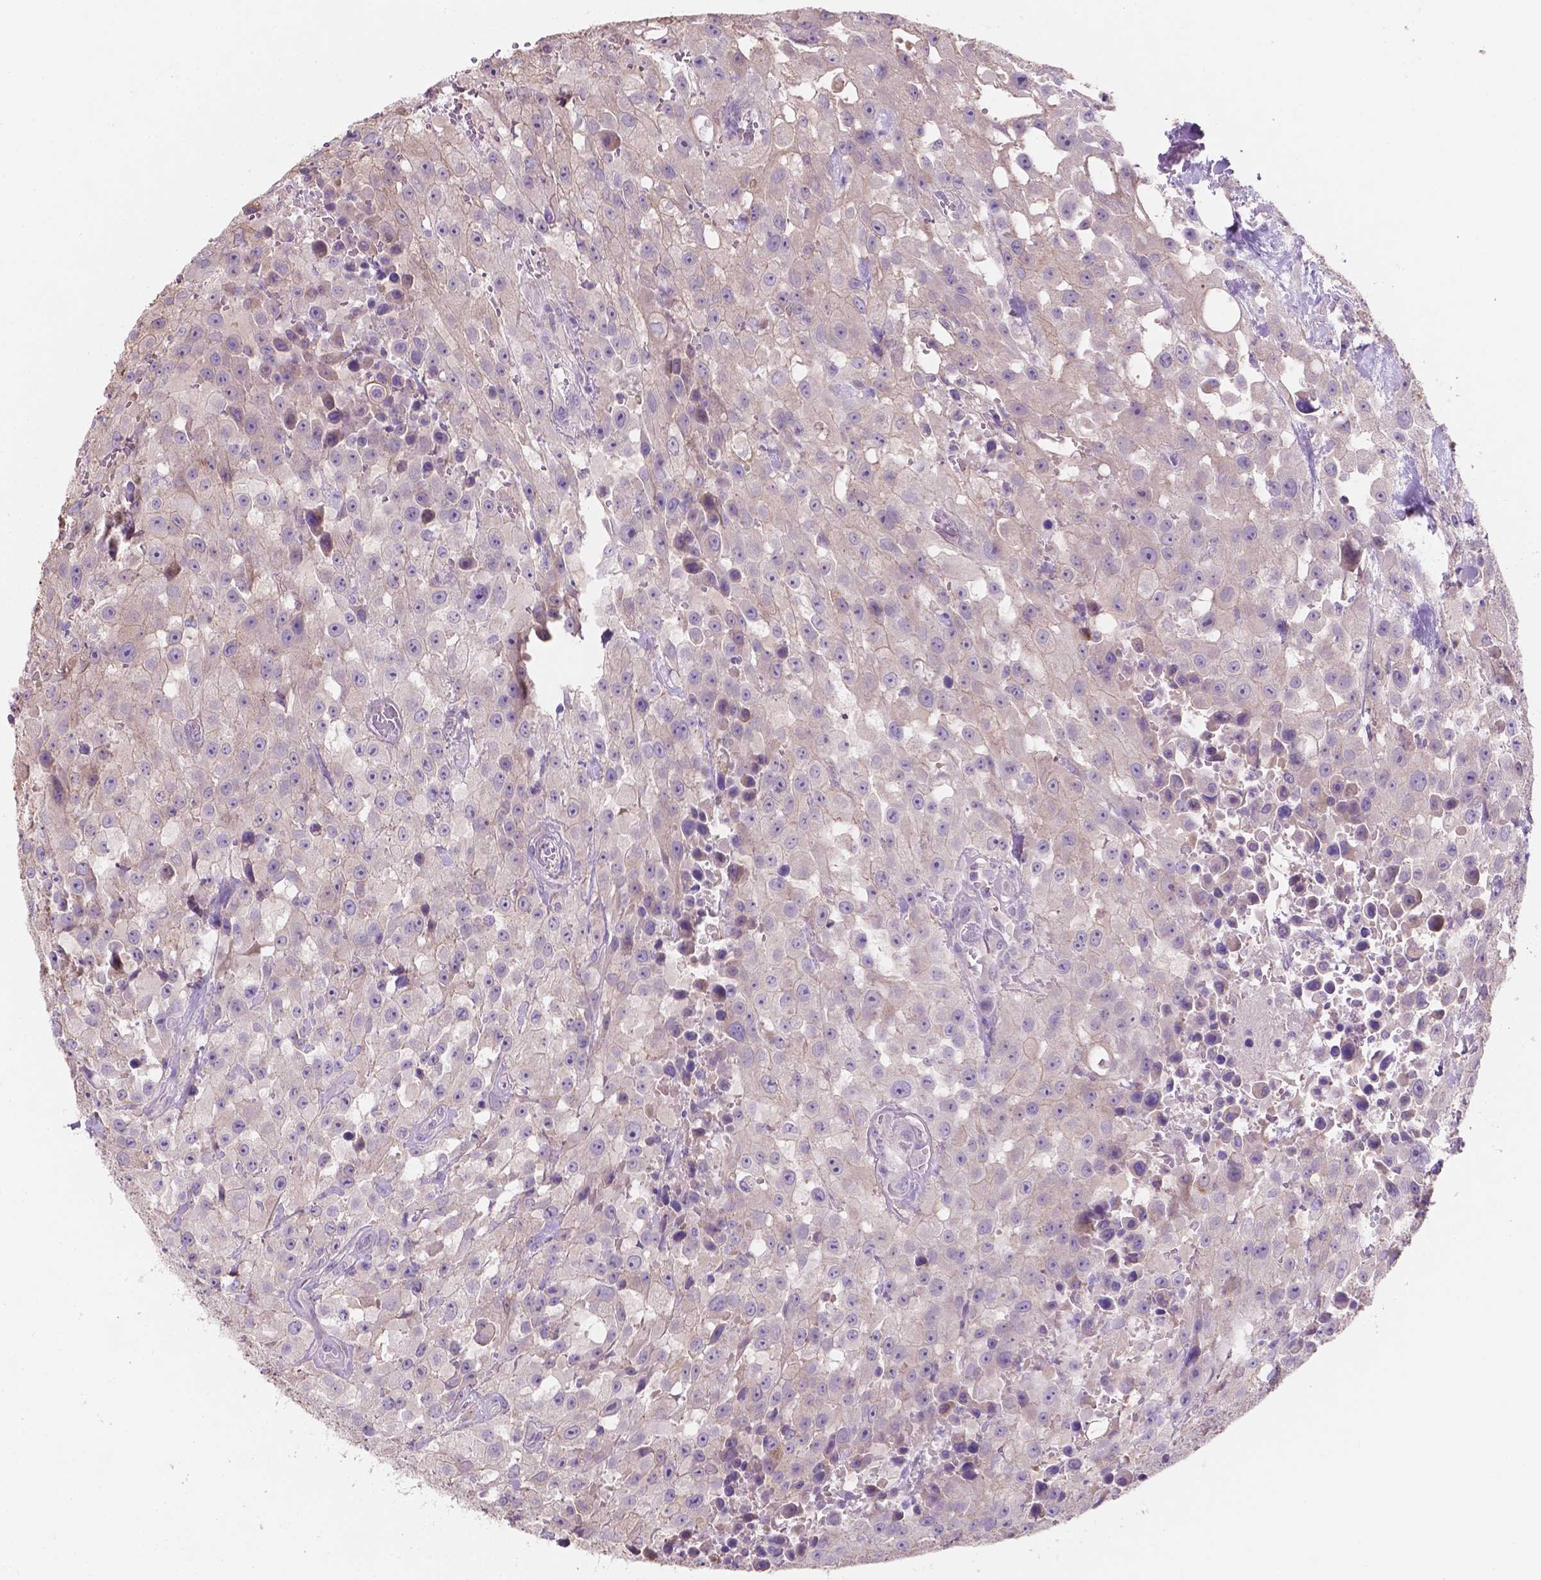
{"staining": {"intensity": "negative", "quantity": "none", "location": "none"}, "tissue": "urothelial cancer", "cell_type": "Tumor cells", "image_type": "cancer", "snomed": [{"axis": "morphology", "description": "Urothelial carcinoma, High grade"}, {"axis": "topography", "description": "Urinary bladder"}], "caption": "Protein analysis of urothelial cancer reveals no significant expression in tumor cells.", "gene": "MKRN2OS", "patient": {"sex": "male", "age": 79}}